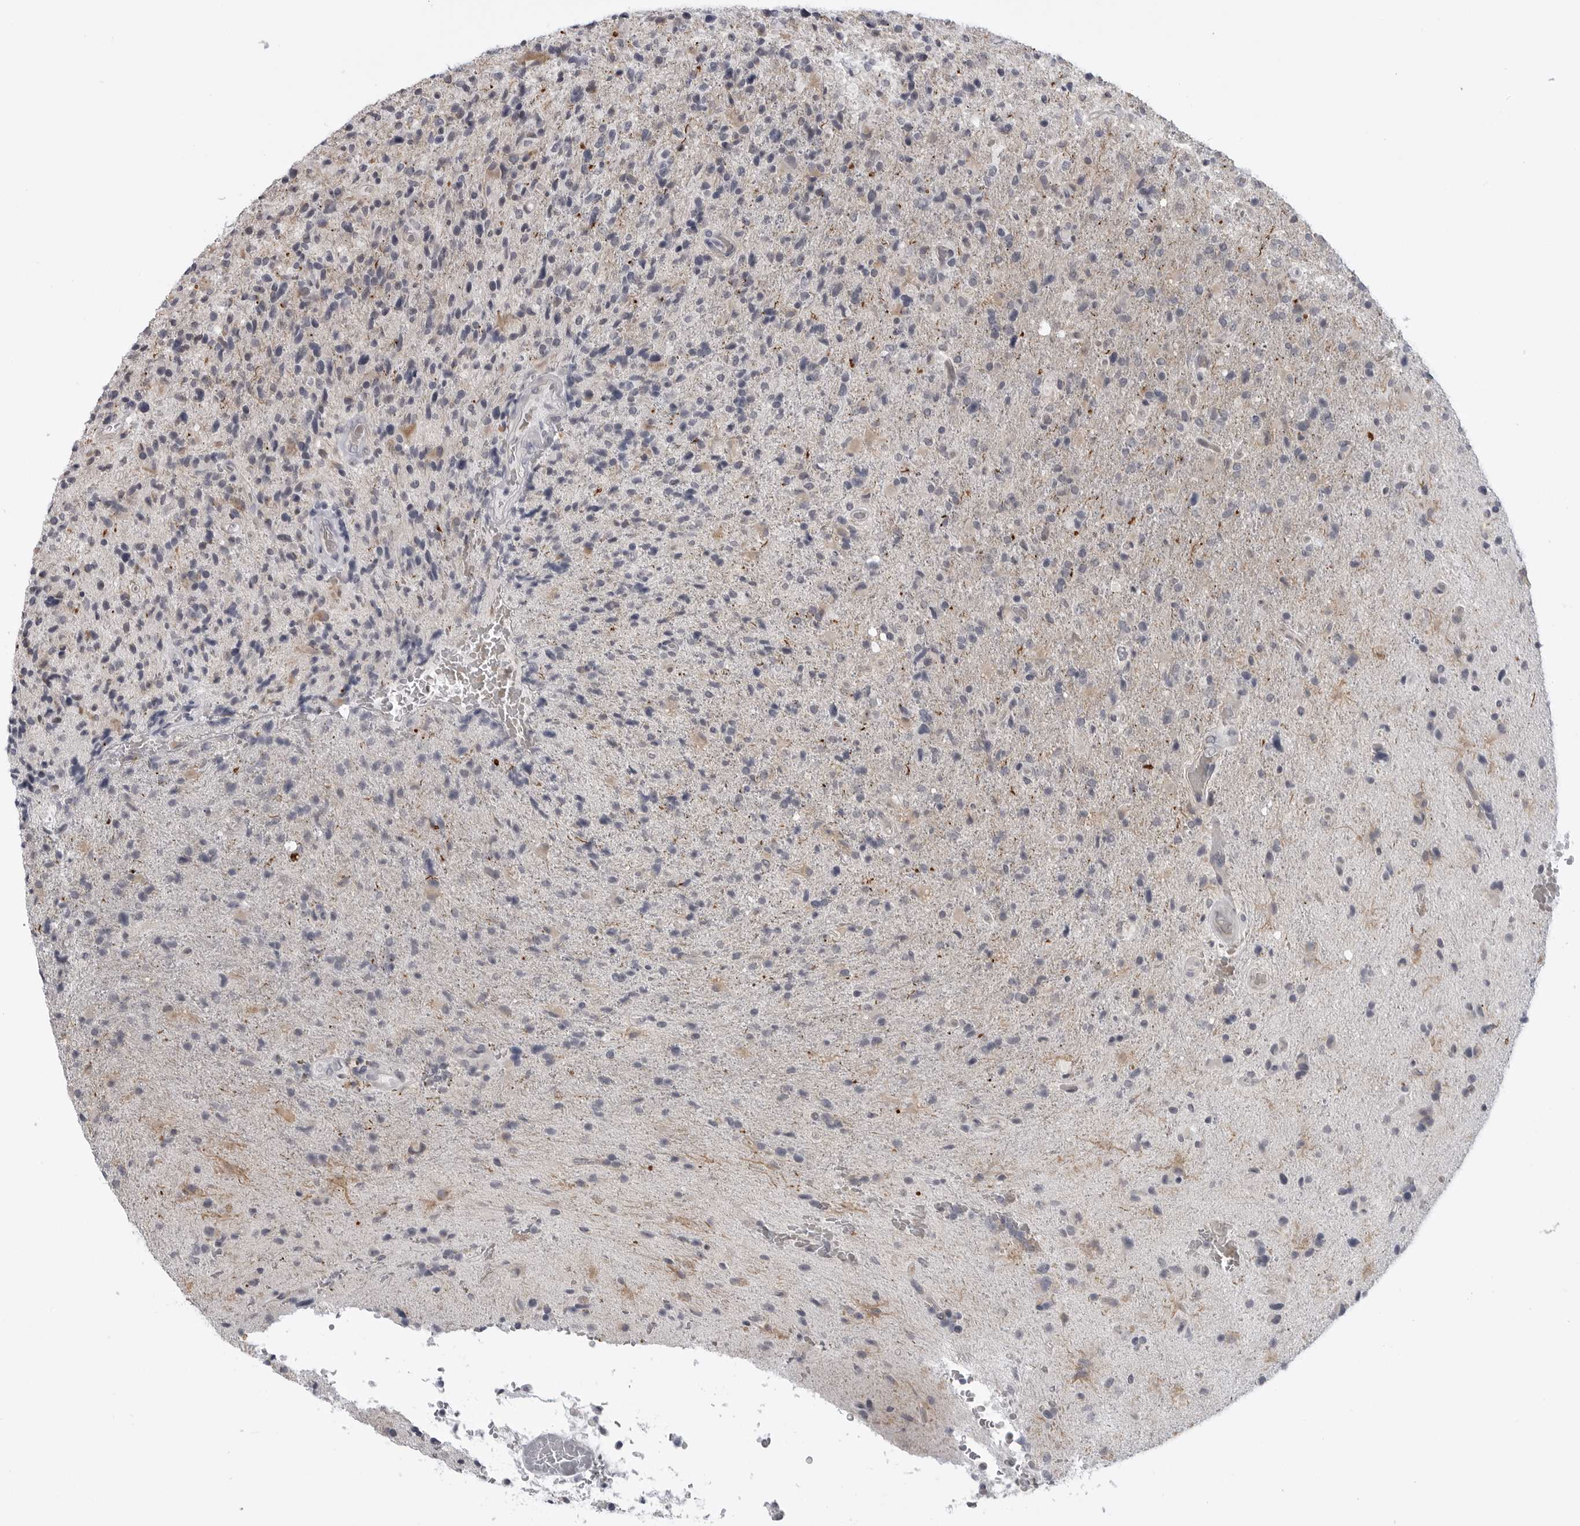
{"staining": {"intensity": "negative", "quantity": "none", "location": "none"}, "tissue": "glioma", "cell_type": "Tumor cells", "image_type": "cancer", "snomed": [{"axis": "morphology", "description": "Glioma, malignant, High grade"}, {"axis": "topography", "description": "Brain"}], "caption": "Tumor cells show no significant positivity in glioma.", "gene": "LRRC45", "patient": {"sex": "male", "age": 72}}